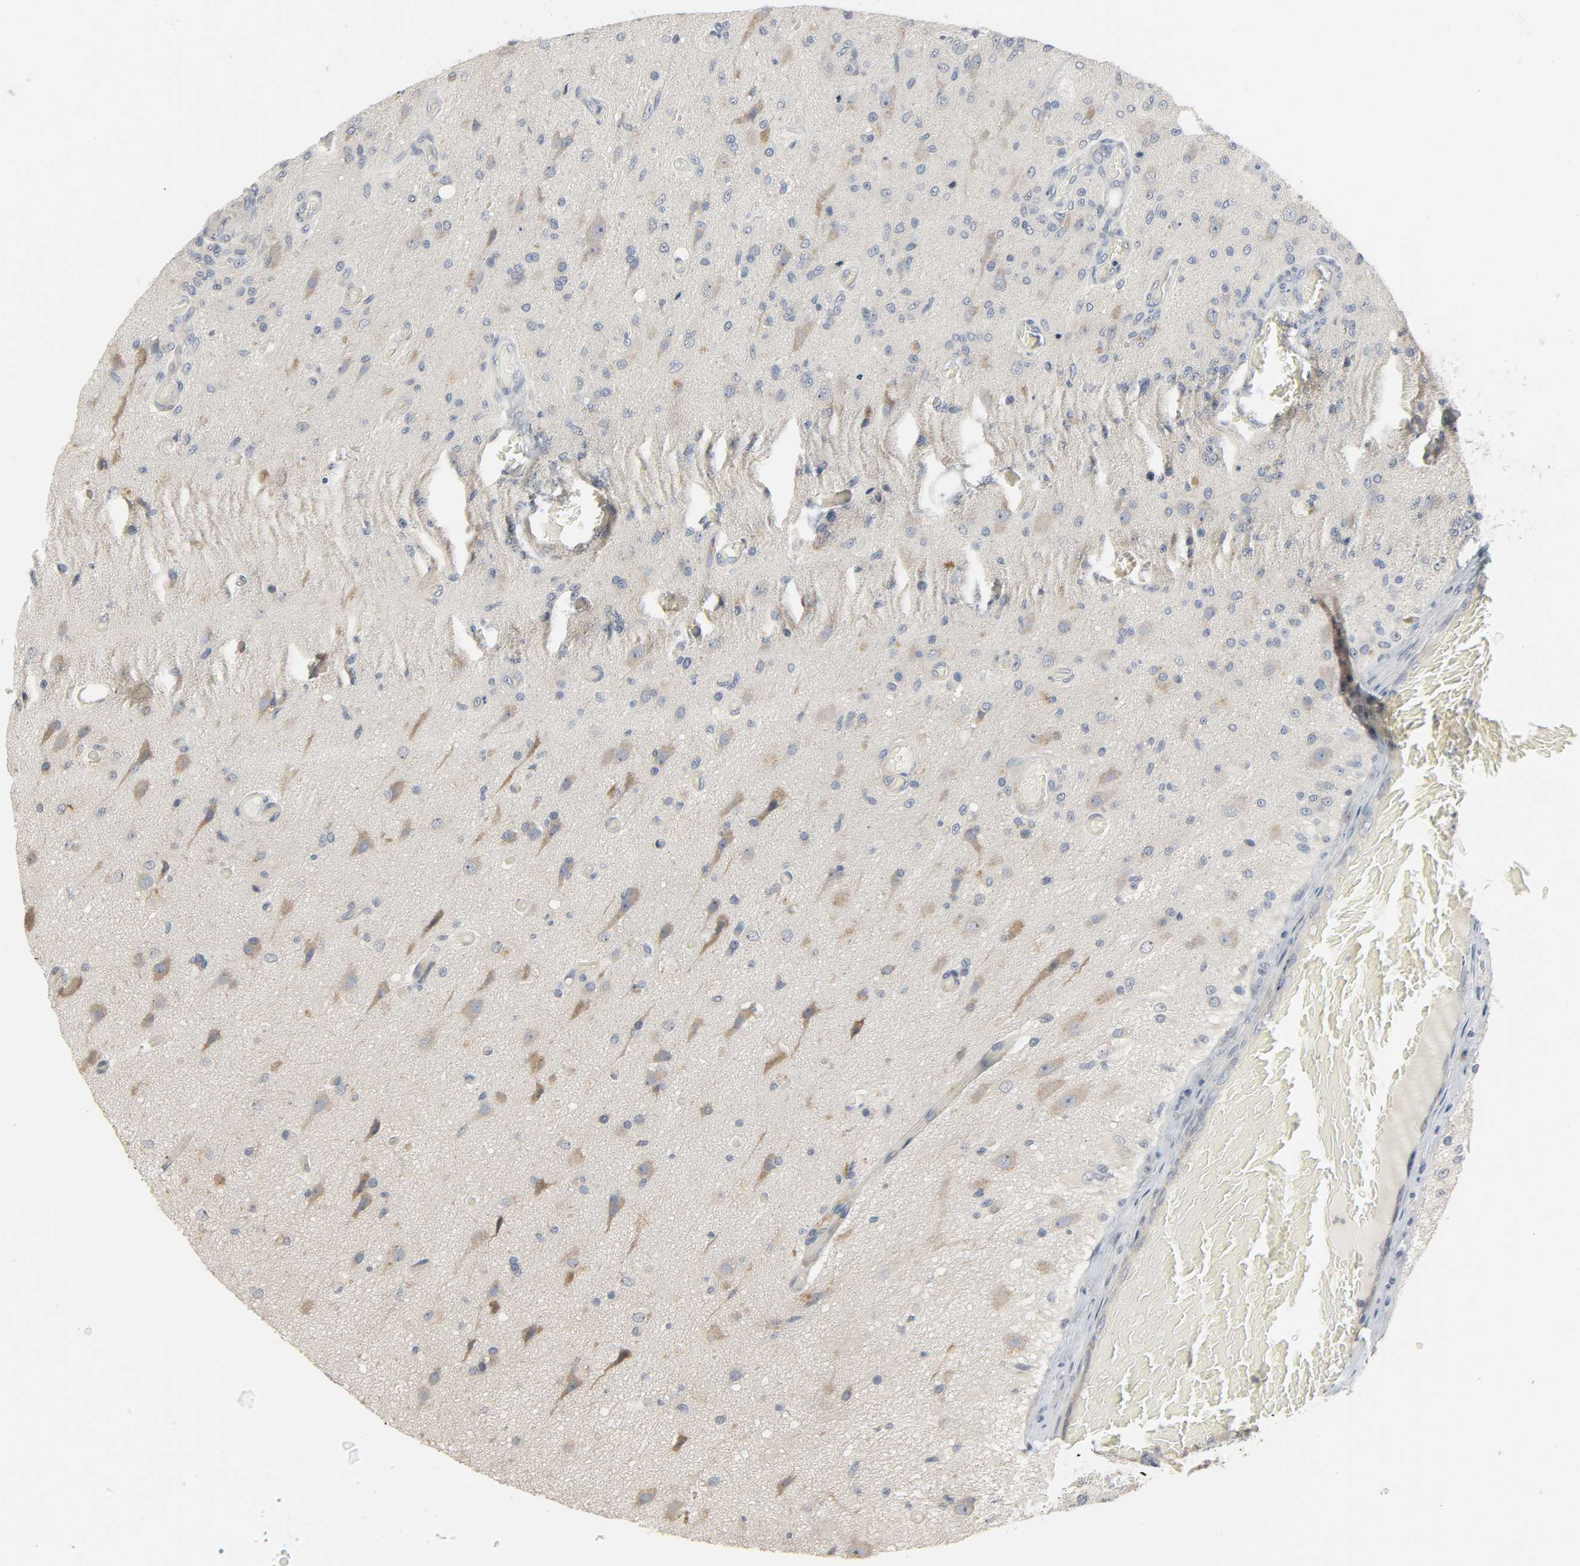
{"staining": {"intensity": "weak", "quantity": "<25%", "location": "cytoplasmic/membranous"}, "tissue": "glioma", "cell_type": "Tumor cells", "image_type": "cancer", "snomed": [{"axis": "morphology", "description": "Normal tissue, NOS"}, {"axis": "morphology", "description": "Glioma, malignant, High grade"}, {"axis": "topography", "description": "Cerebral cortex"}], "caption": "A histopathology image of human malignant glioma (high-grade) is negative for staining in tumor cells.", "gene": "CD4", "patient": {"sex": "male", "age": 77}}